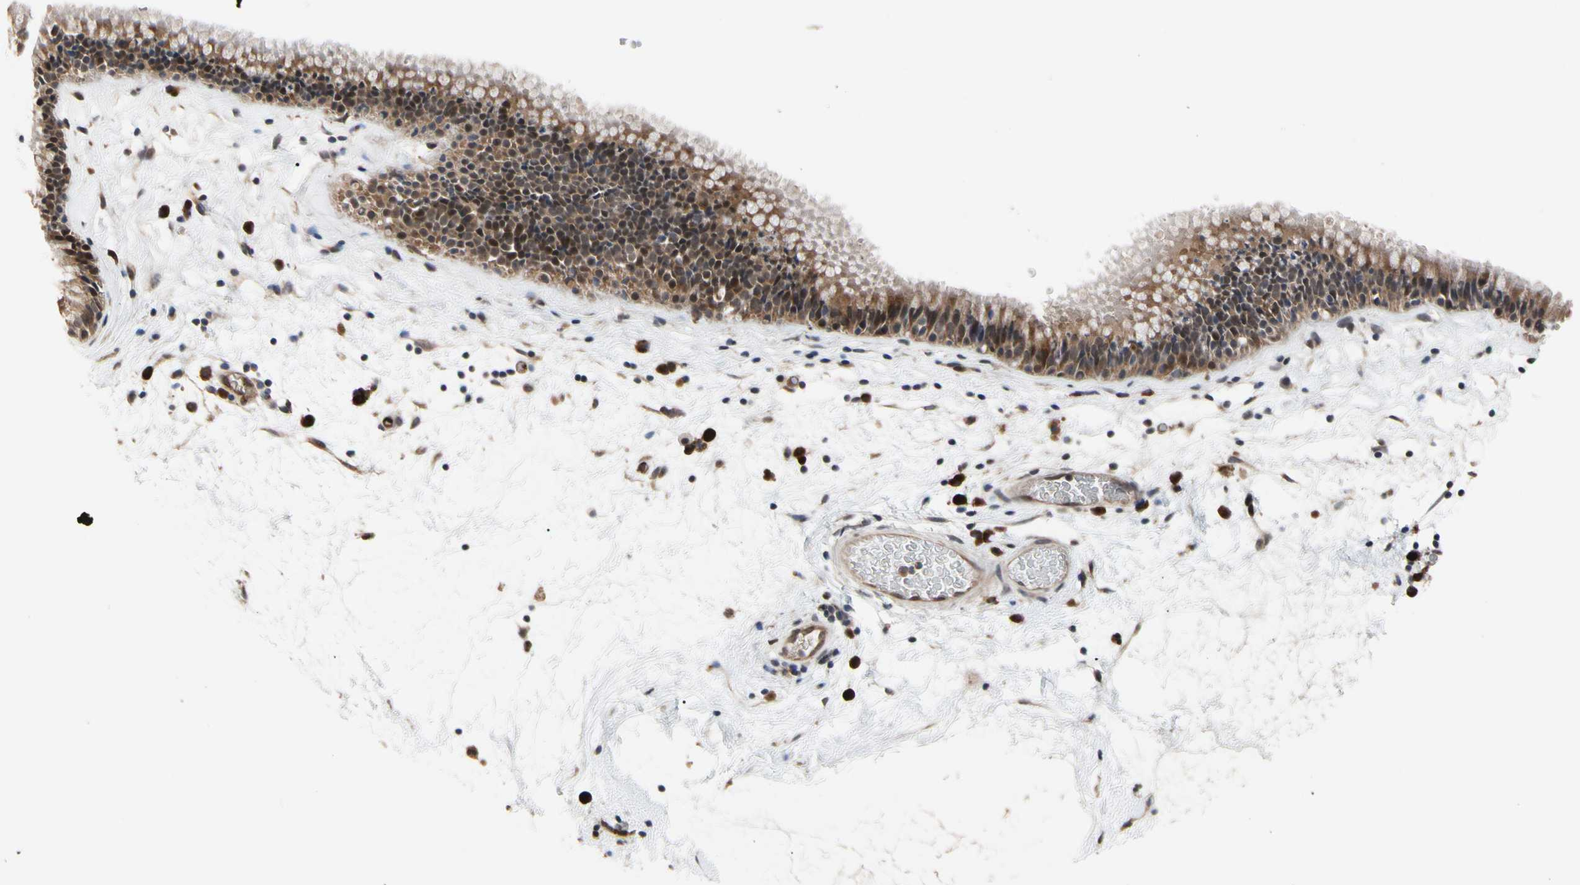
{"staining": {"intensity": "strong", "quantity": ">75%", "location": "cytoplasmic/membranous,nuclear"}, "tissue": "nasopharynx", "cell_type": "Respiratory epithelial cells", "image_type": "normal", "snomed": [{"axis": "morphology", "description": "Normal tissue, NOS"}, {"axis": "morphology", "description": "Inflammation, NOS"}, {"axis": "topography", "description": "Nasopharynx"}], "caption": "This photomicrograph exhibits IHC staining of unremarkable human nasopharynx, with high strong cytoplasmic/membranous,nuclear positivity in approximately >75% of respiratory epithelial cells.", "gene": "CYTIP", "patient": {"sex": "male", "age": 48}}